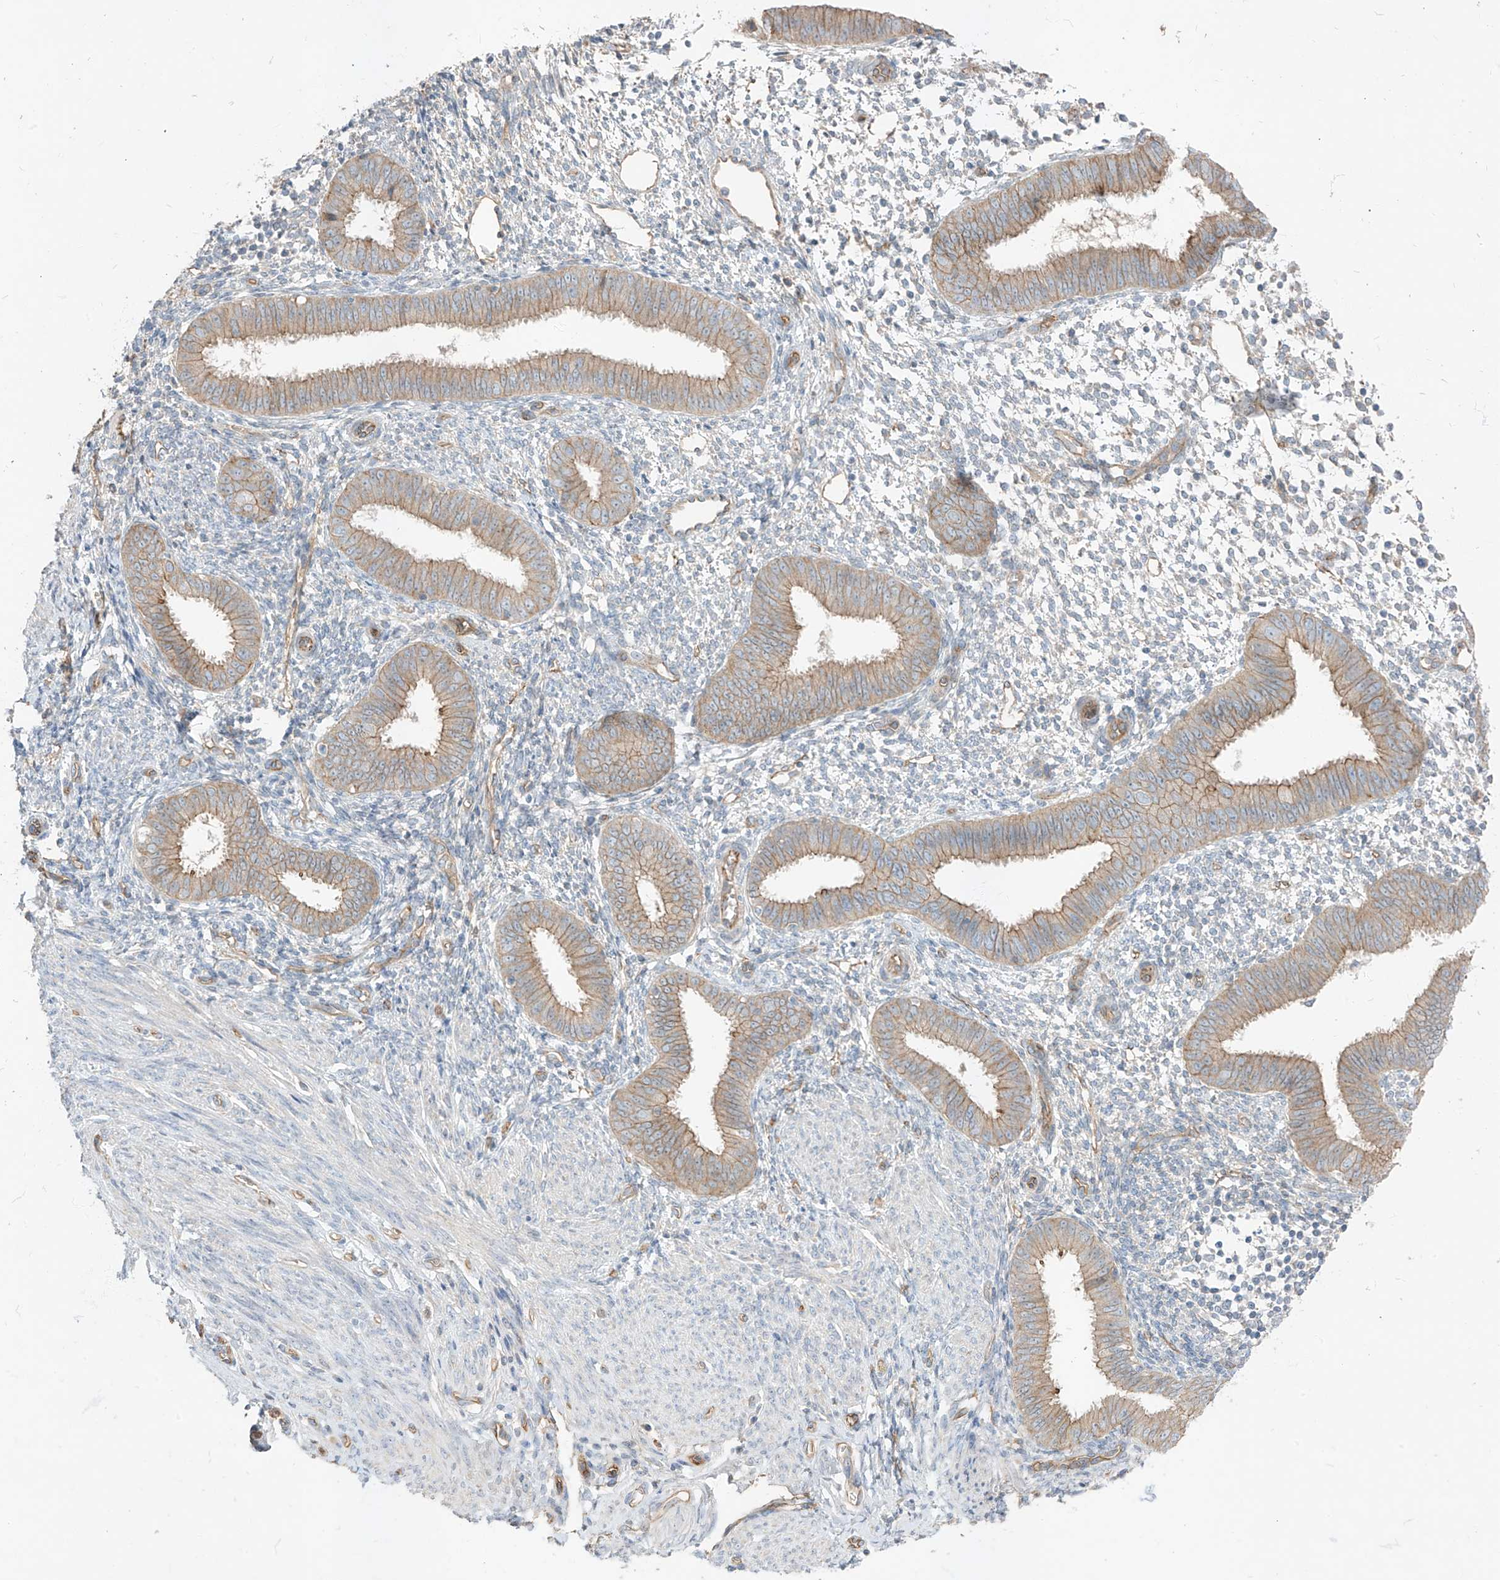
{"staining": {"intensity": "negative", "quantity": "none", "location": "none"}, "tissue": "endometrium", "cell_type": "Cells in endometrial stroma", "image_type": "normal", "snomed": [{"axis": "morphology", "description": "Normal tissue, NOS"}, {"axis": "topography", "description": "Uterus"}, {"axis": "topography", "description": "Endometrium"}], "caption": "This photomicrograph is of unremarkable endometrium stained with IHC to label a protein in brown with the nuclei are counter-stained blue. There is no staining in cells in endometrial stroma.", "gene": "EPHX4", "patient": {"sex": "female", "age": 48}}